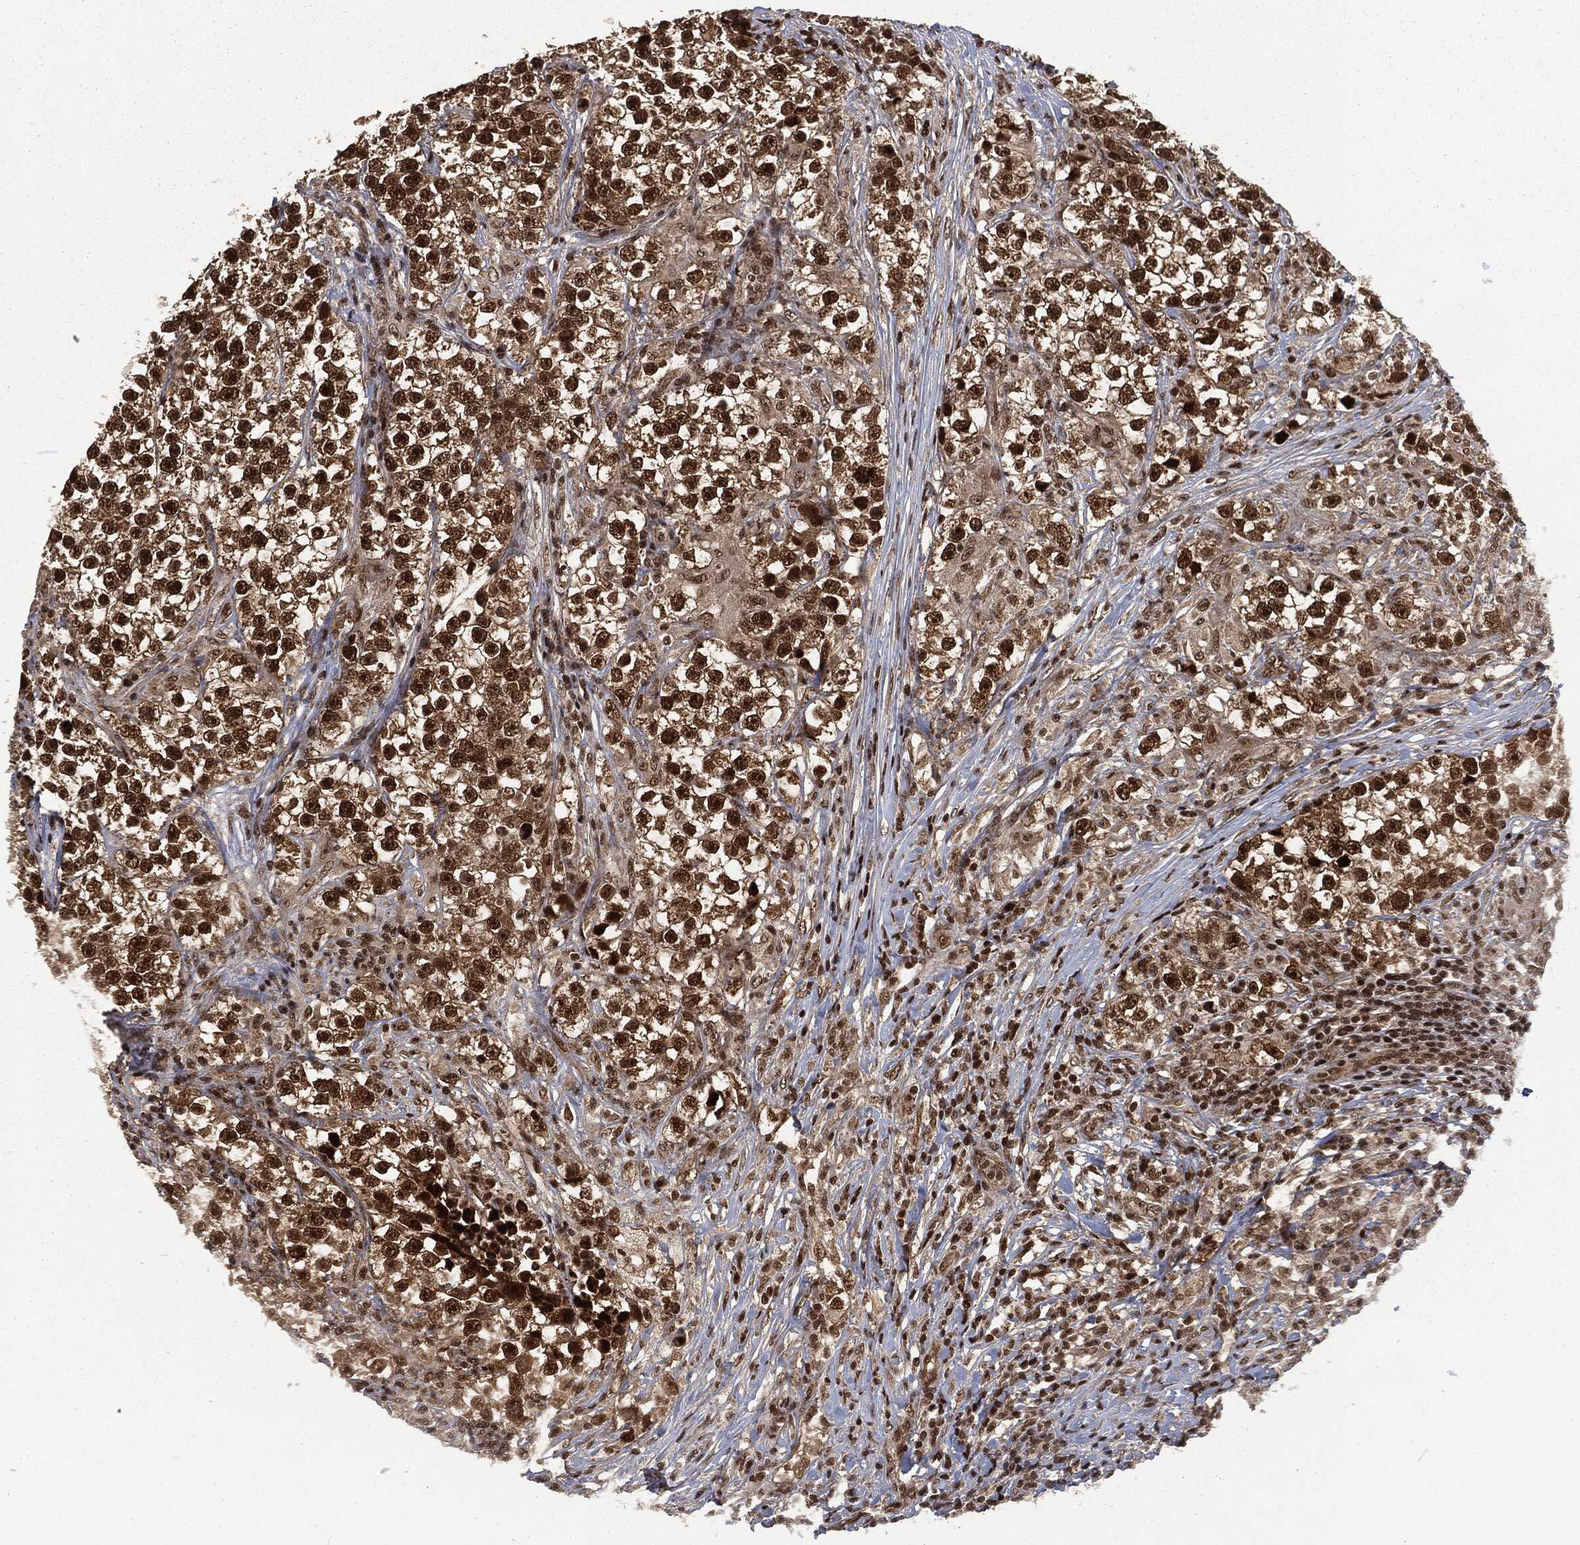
{"staining": {"intensity": "strong", "quantity": ">75%", "location": "nuclear"}, "tissue": "testis cancer", "cell_type": "Tumor cells", "image_type": "cancer", "snomed": [{"axis": "morphology", "description": "Seminoma, NOS"}, {"axis": "topography", "description": "Testis"}], "caption": "Testis cancer (seminoma) stained for a protein (brown) demonstrates strong nuclear positive staining in approximately >75% of tumor cells.", "gene": "NGRN", "patient": {"sex": "male", "age": 46}}